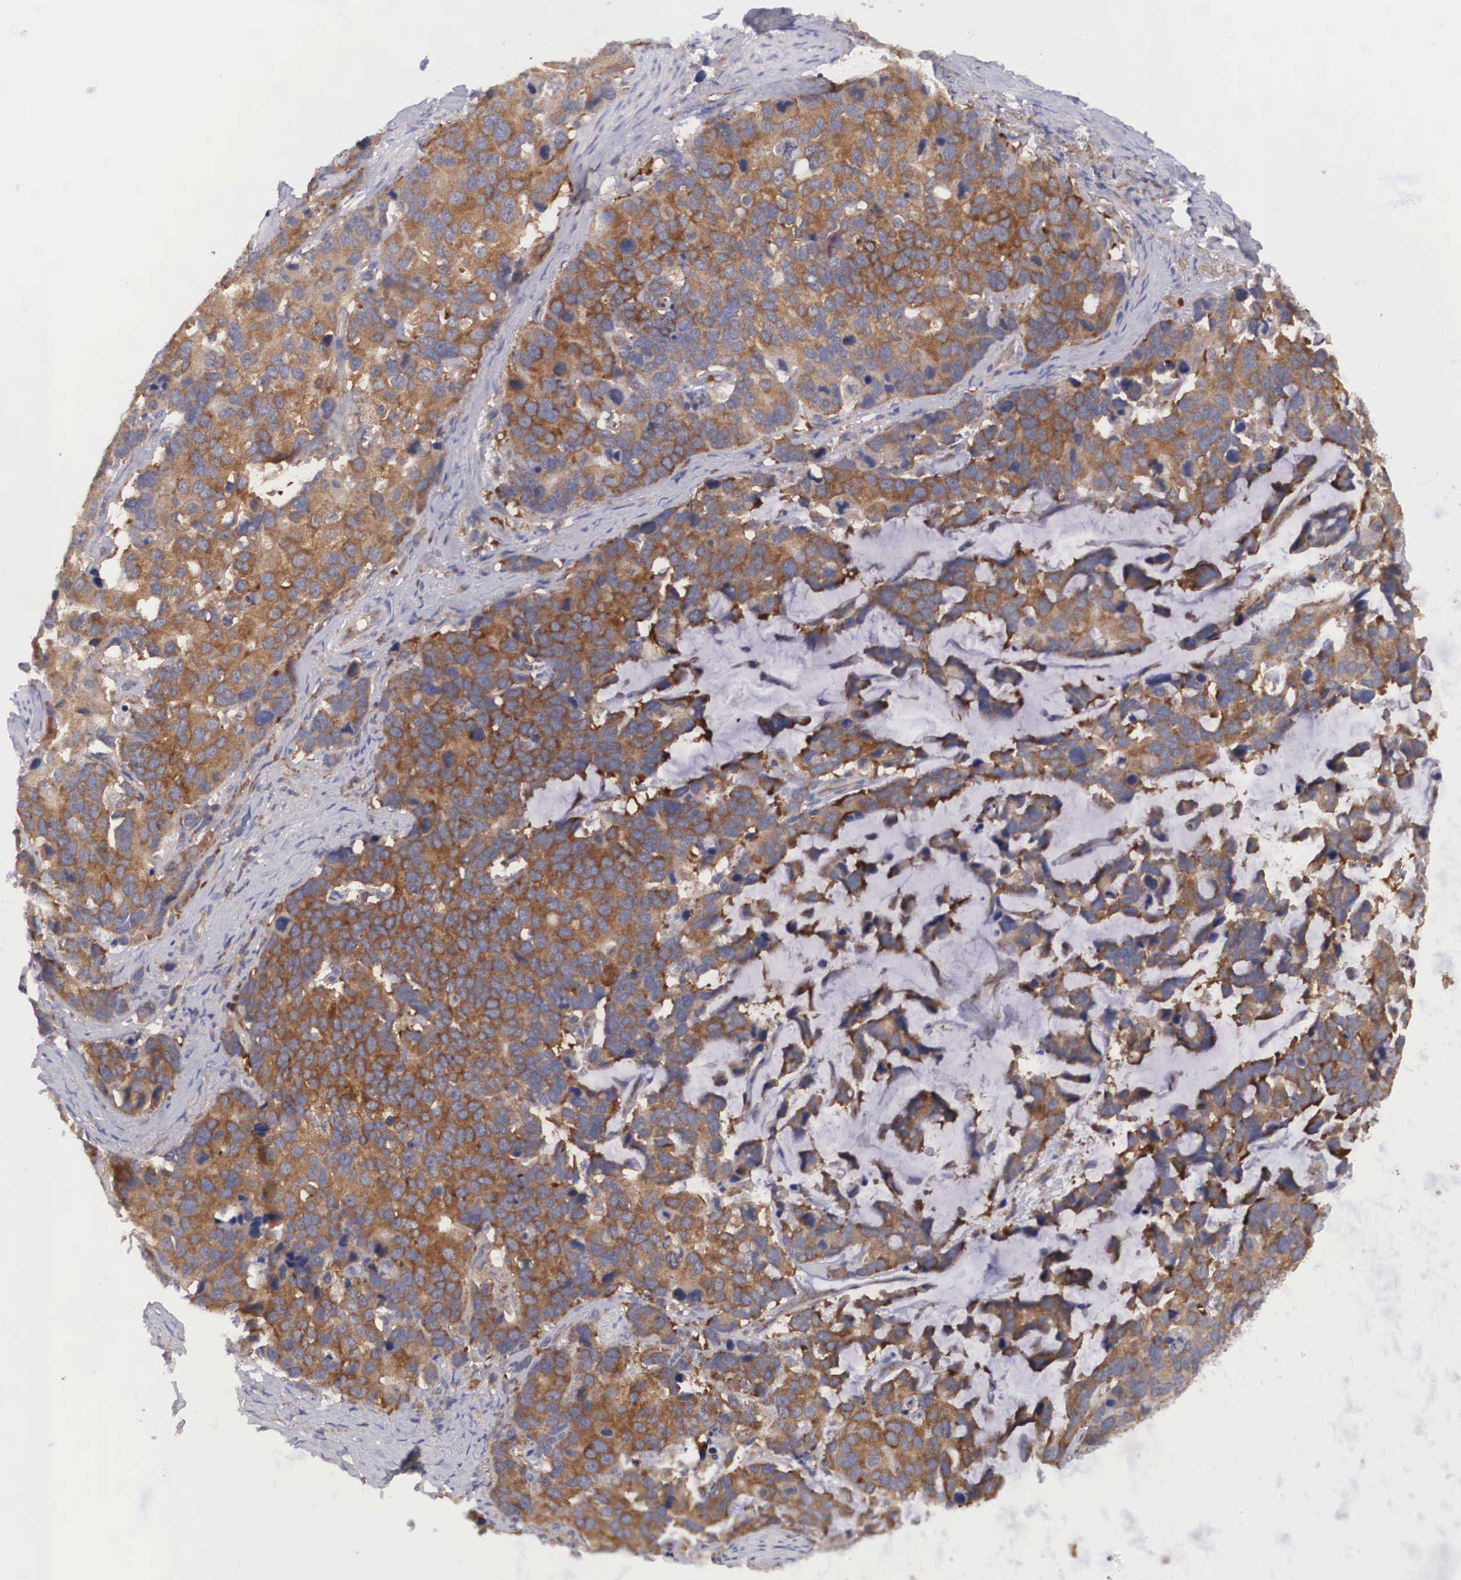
{"staining": {"intensity": "moderate", "quantity": ">75%", "location": "cytoplasmic/membranous"}, "tissue": "stomach cancer", "cell_type": "Tumor cells", "image_type": "cancer", "snomed": [{"axis": "morphology", "description": "Adenocarcinoma, NOS"}, {"axis": "topography", "description": "Stomach, upper"}], "caption": "Adenocarcinoma (stomach) tissue exhibits moderate cytoplasmic/membranous expression in about >75% of tumor cells", "gene": "GRIPAP1", "patient": {"sex": "male", "age": 71}}